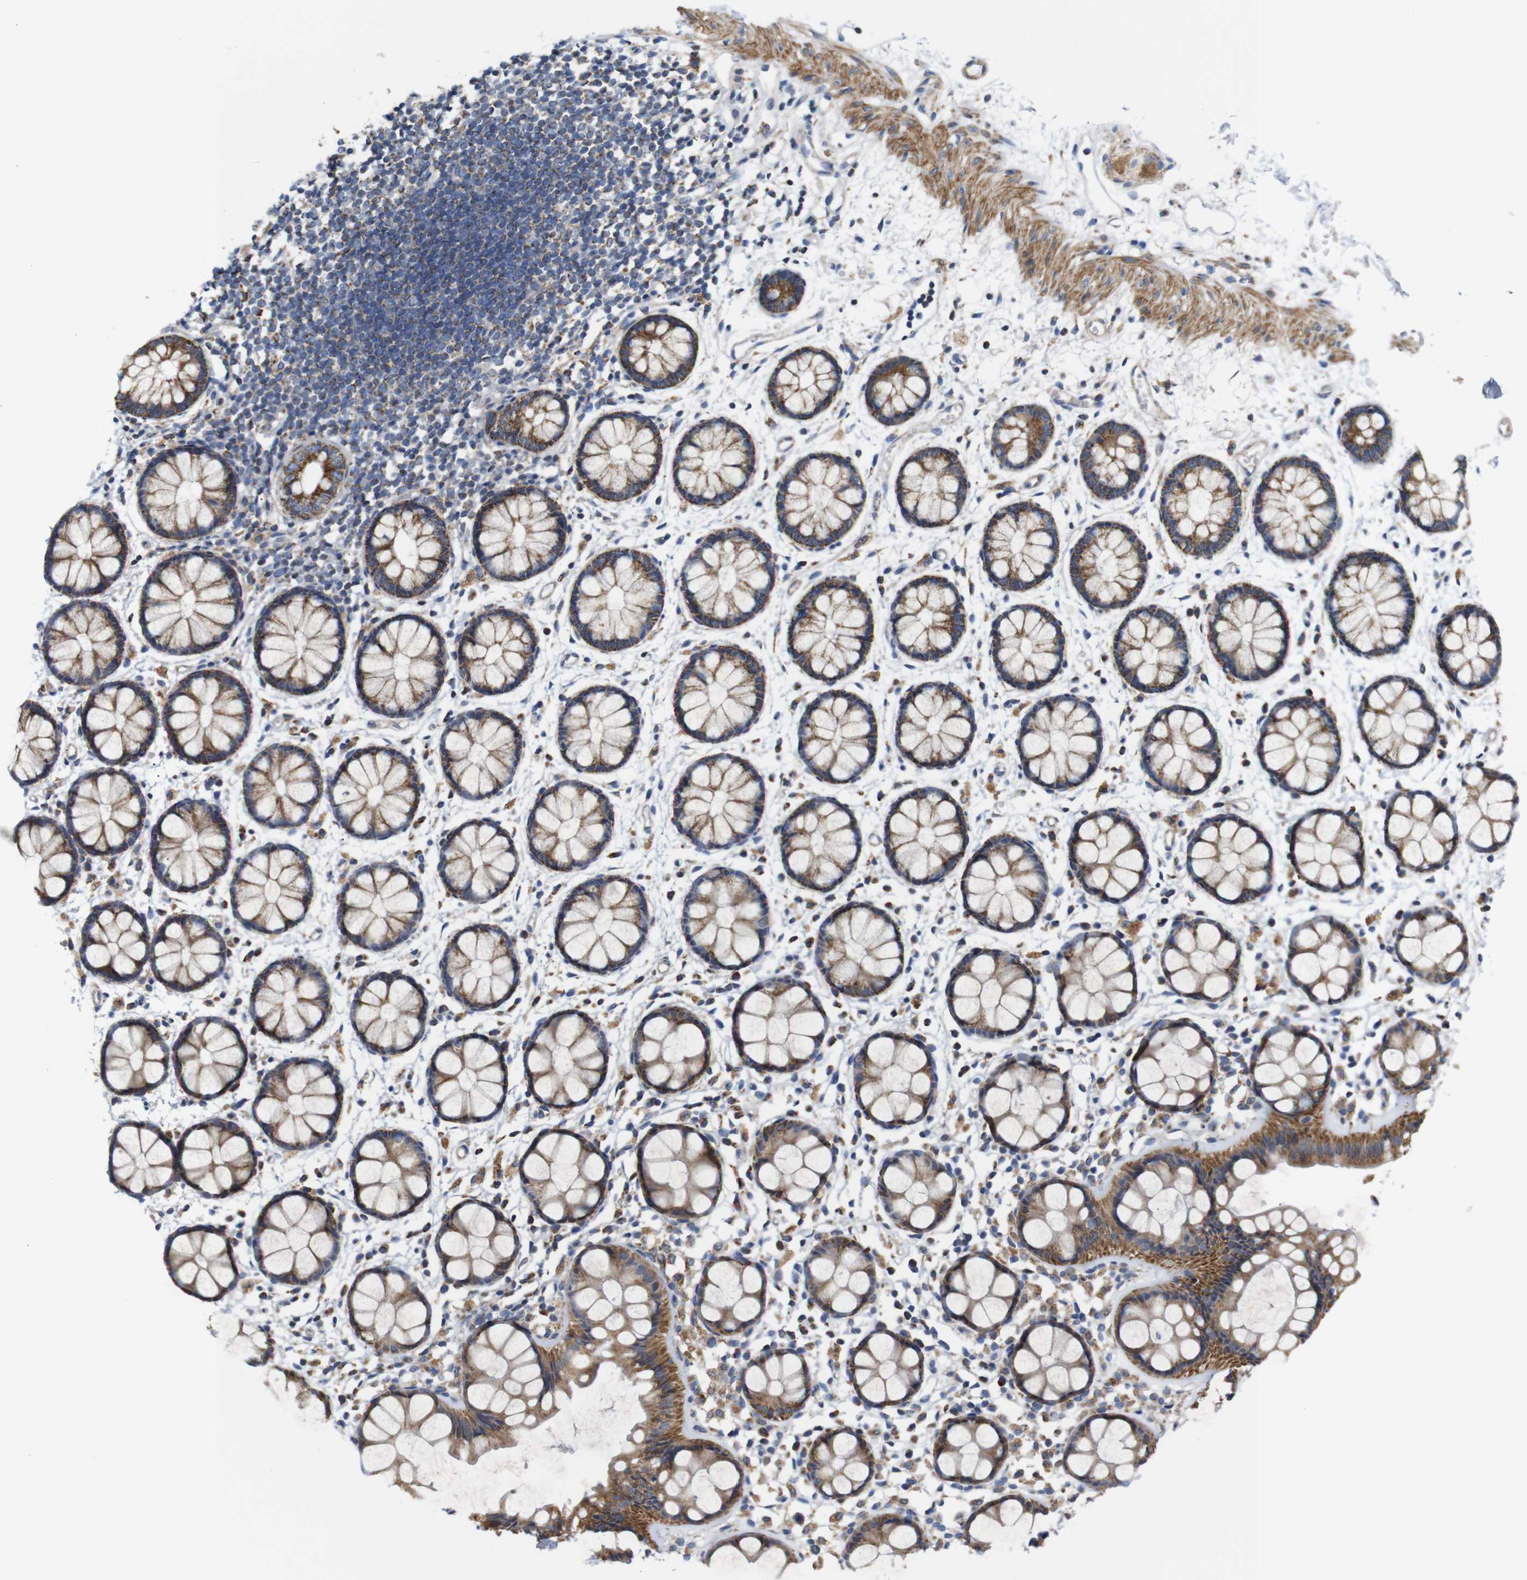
{"staining": {"intensity": "moderate", "quantity": ">75%", "location": "cytoplasmic/membranous"}, "tissue": "rectum", "cell_type": "Glandular cells", "image_type": "normal", "snomed": [{"axis": "morphology", "description": "Normal tissue, NOS"}, {"axis": "topography", "description": "Rectum"}], "caption": "Glandular cells show medium levels of moderate cytoplasmic/membranous expression in about >75% of cells in normal rectum. (IHC, brightfield microscopy, high magnification).", "gene": "FAM171B", "patient": {"sex": "female", "age": 66}}